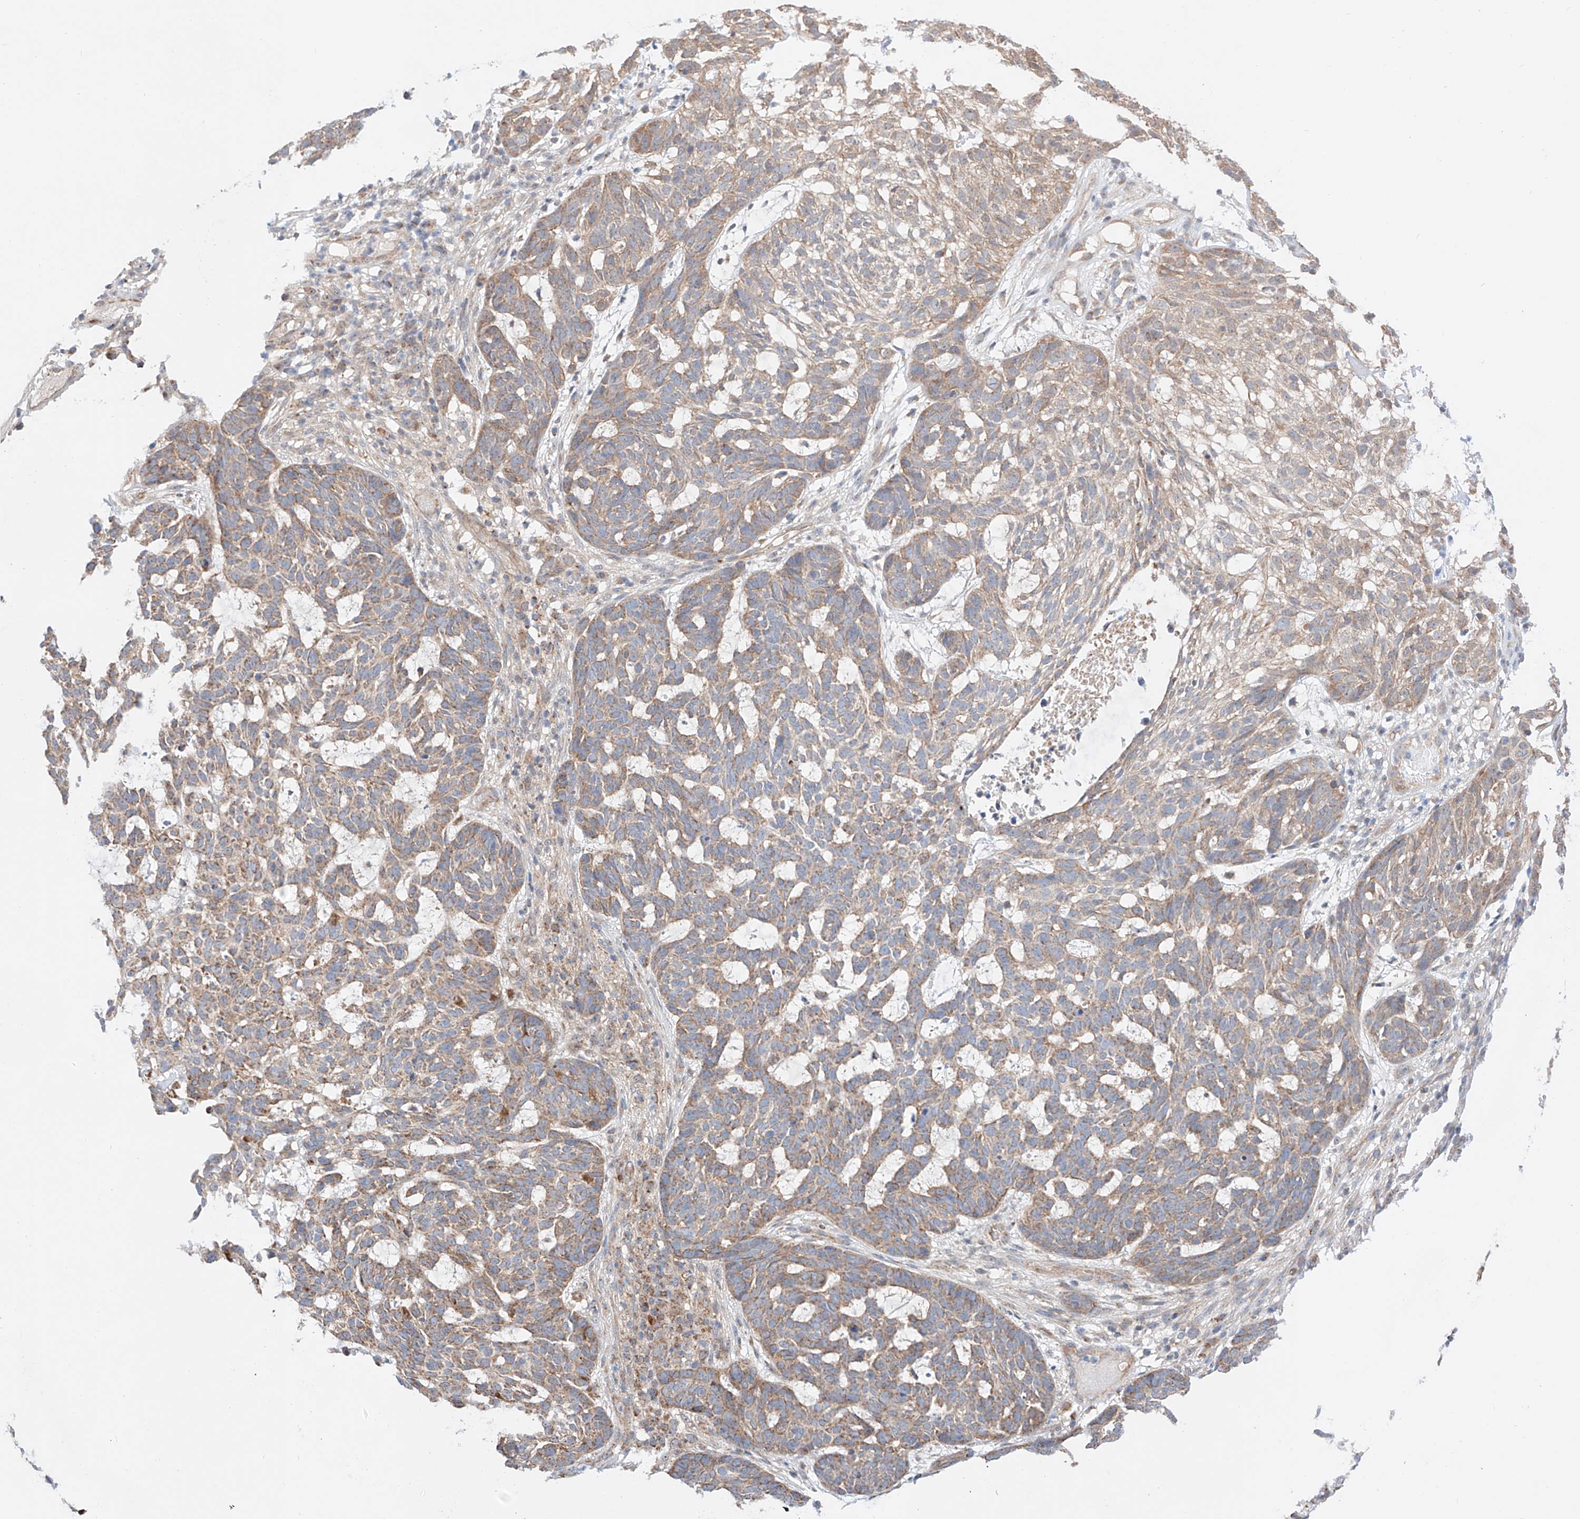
{"staining": {"intensity": "weak", "quantity": ">75%", "location": "cytoplasmic/membranous"}, "tissue": "skin cancer", "cell_type": "Tumor cells", "image_type": "cancer", "snomed": [{"axis": "morphology", "description": "Basal cell carcinoma"}, {"axis": "topography", "description": "Skin"}], "caption": "Immunohistochemistry (DAB (3,3'-diaminobenzidine)) staining of skin cancer displays weak cytoplasmic/membranous protein expression in approximately >75% of tumor cells. The protein is shown in brown color, while the nuclei are stained blue.", "gene": "KTI12", "patient": {"sex": "male", "age": 85}}